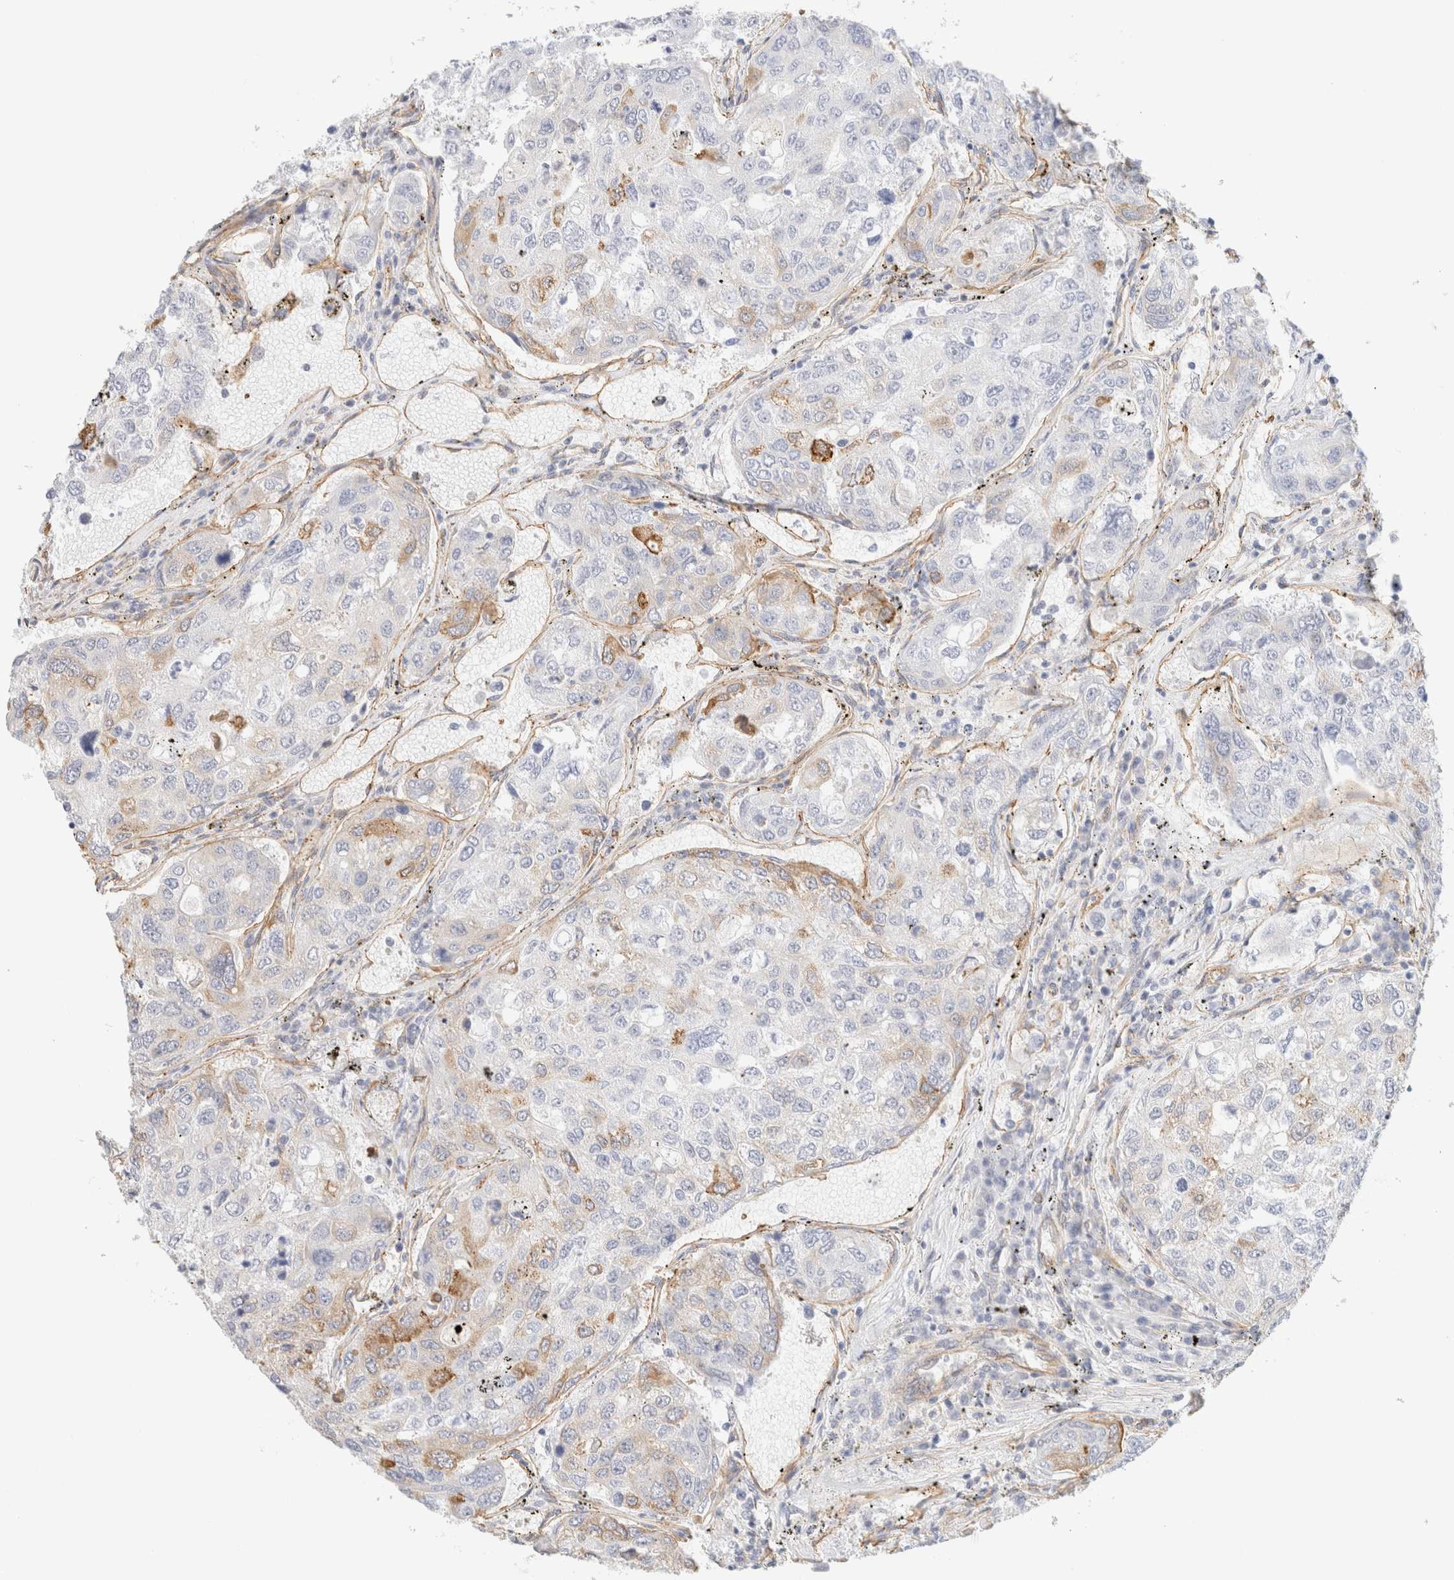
{"staining": {"intensity": "moderate", "quantity": "<25%", "location": "cytoplasmic/membranous"}, "tissue": "urothelial cancer", "cell_type": "Tumor cells", "image_type": "cancer", "snomed": [{"axis": "morphology", "description": "Urothelial carcinoma, High grade"}, {"axis": "topography", "description": "Lymph node"}, {"axis": "topography", "description": "Urinary bladder"}], "caption": "Protein analysis of urothelial carcinoma (high-grade) tissue reveals moderate cytoplasmic/membranous positivity in approximately <25% of tumor cells. The protein is shown in brown color, while the nuclei are stained blue.", "gene": "CYB5R4", "patient": {"sex": "male", "age": 51}}